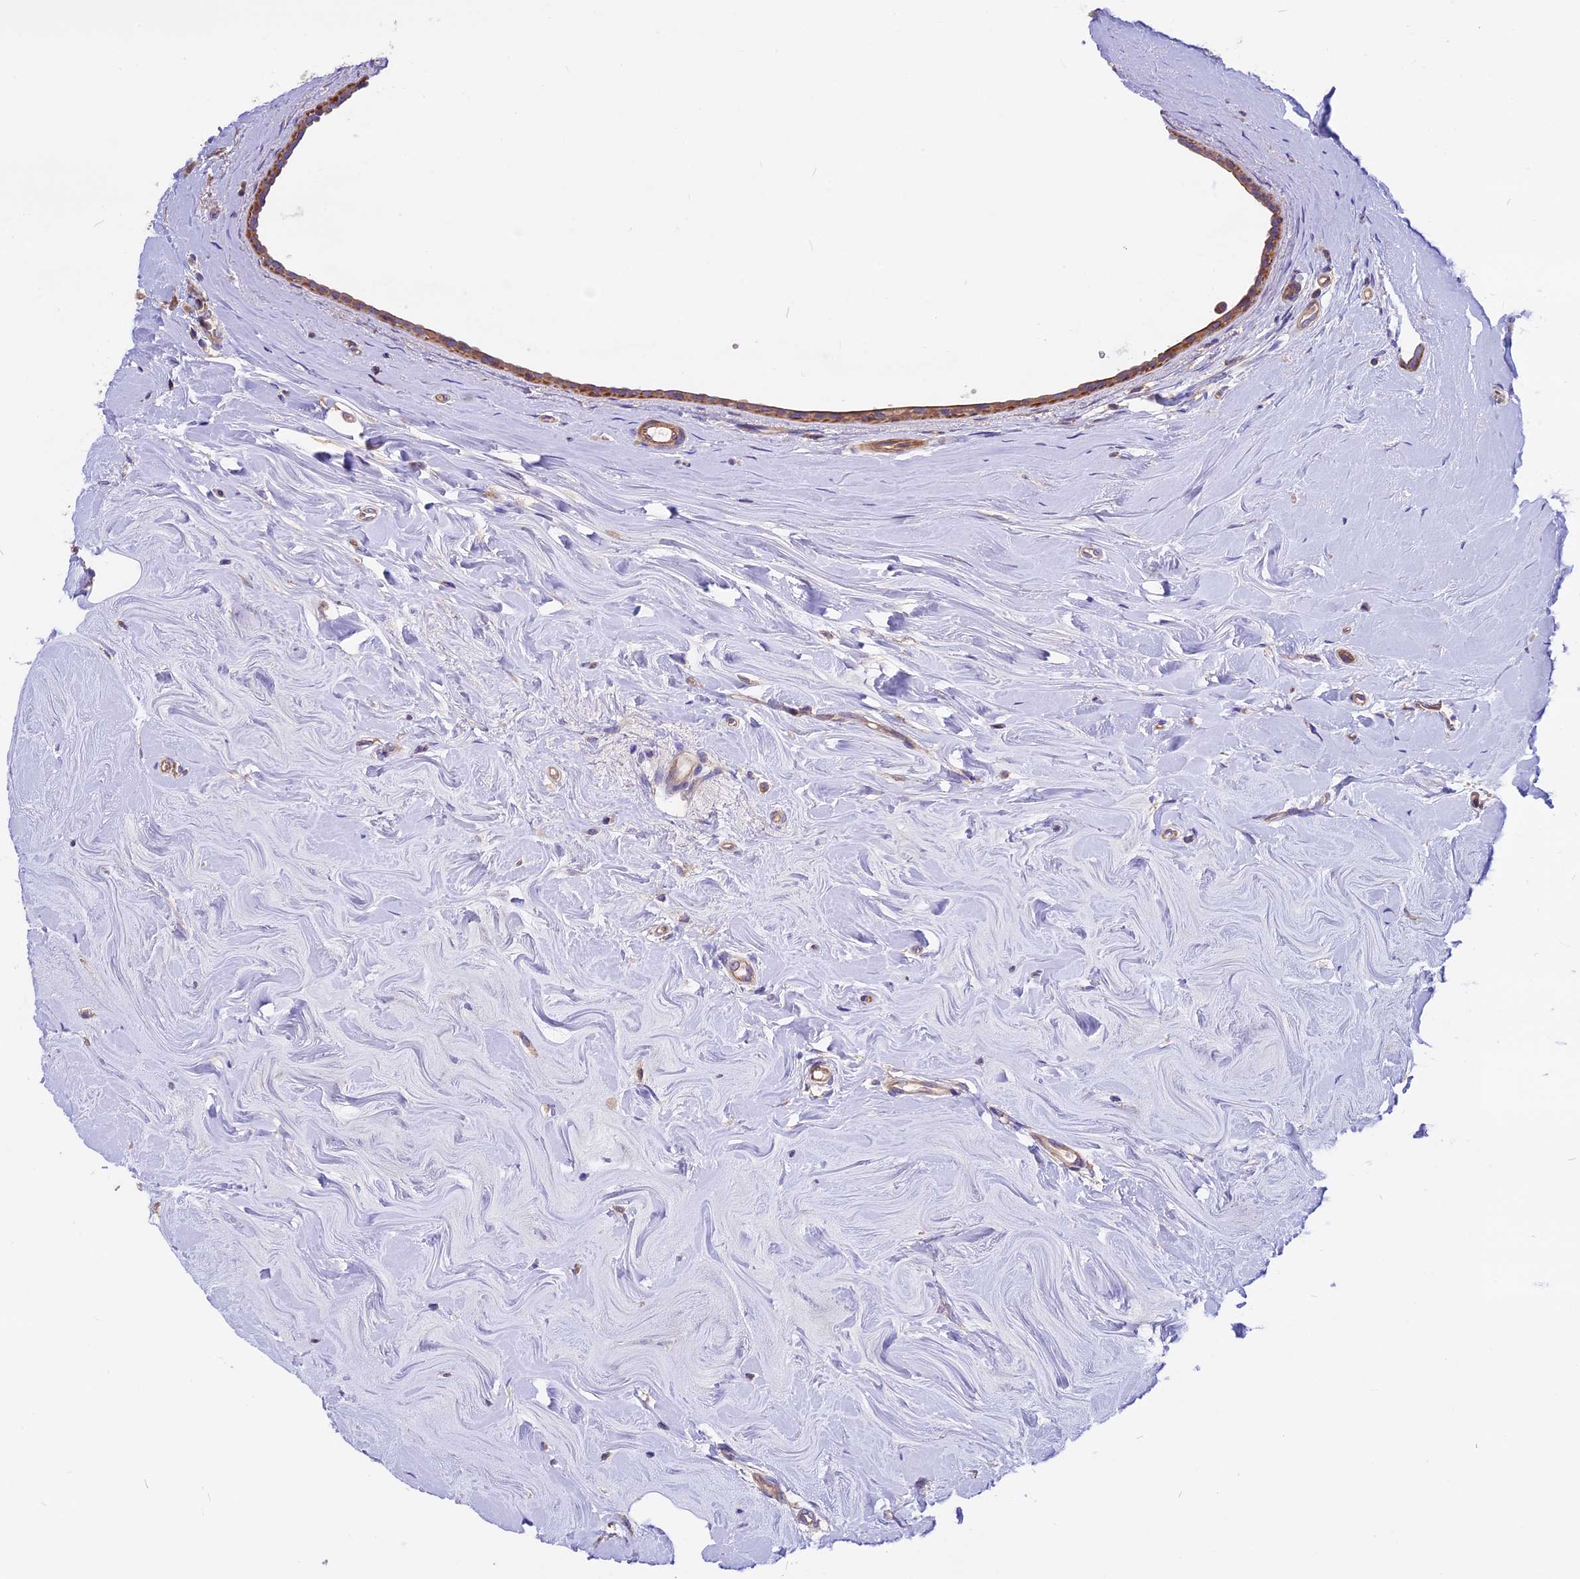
{"staining": {"intensity": "moderate", "quantity": ">75%", "location": "cytoplasmic/membranous"}, "tissue": "breast cancer", "cell_type": "Tumor cells", "image_type": "cancer", "snomed": [{"axis": "morphology", "description": "Lobular carcinoma"}, {"axis": "topography", "description": "Breast"}], "caption": "There is medium levels of moderate cytoplasmic/membranous expression in tumor cells of breast lobular carcinoma, as demonstrated by immunohistochemical staining (brown color).", "gene": "ANO3", "patient": {"sex": "female", "age": 47}}